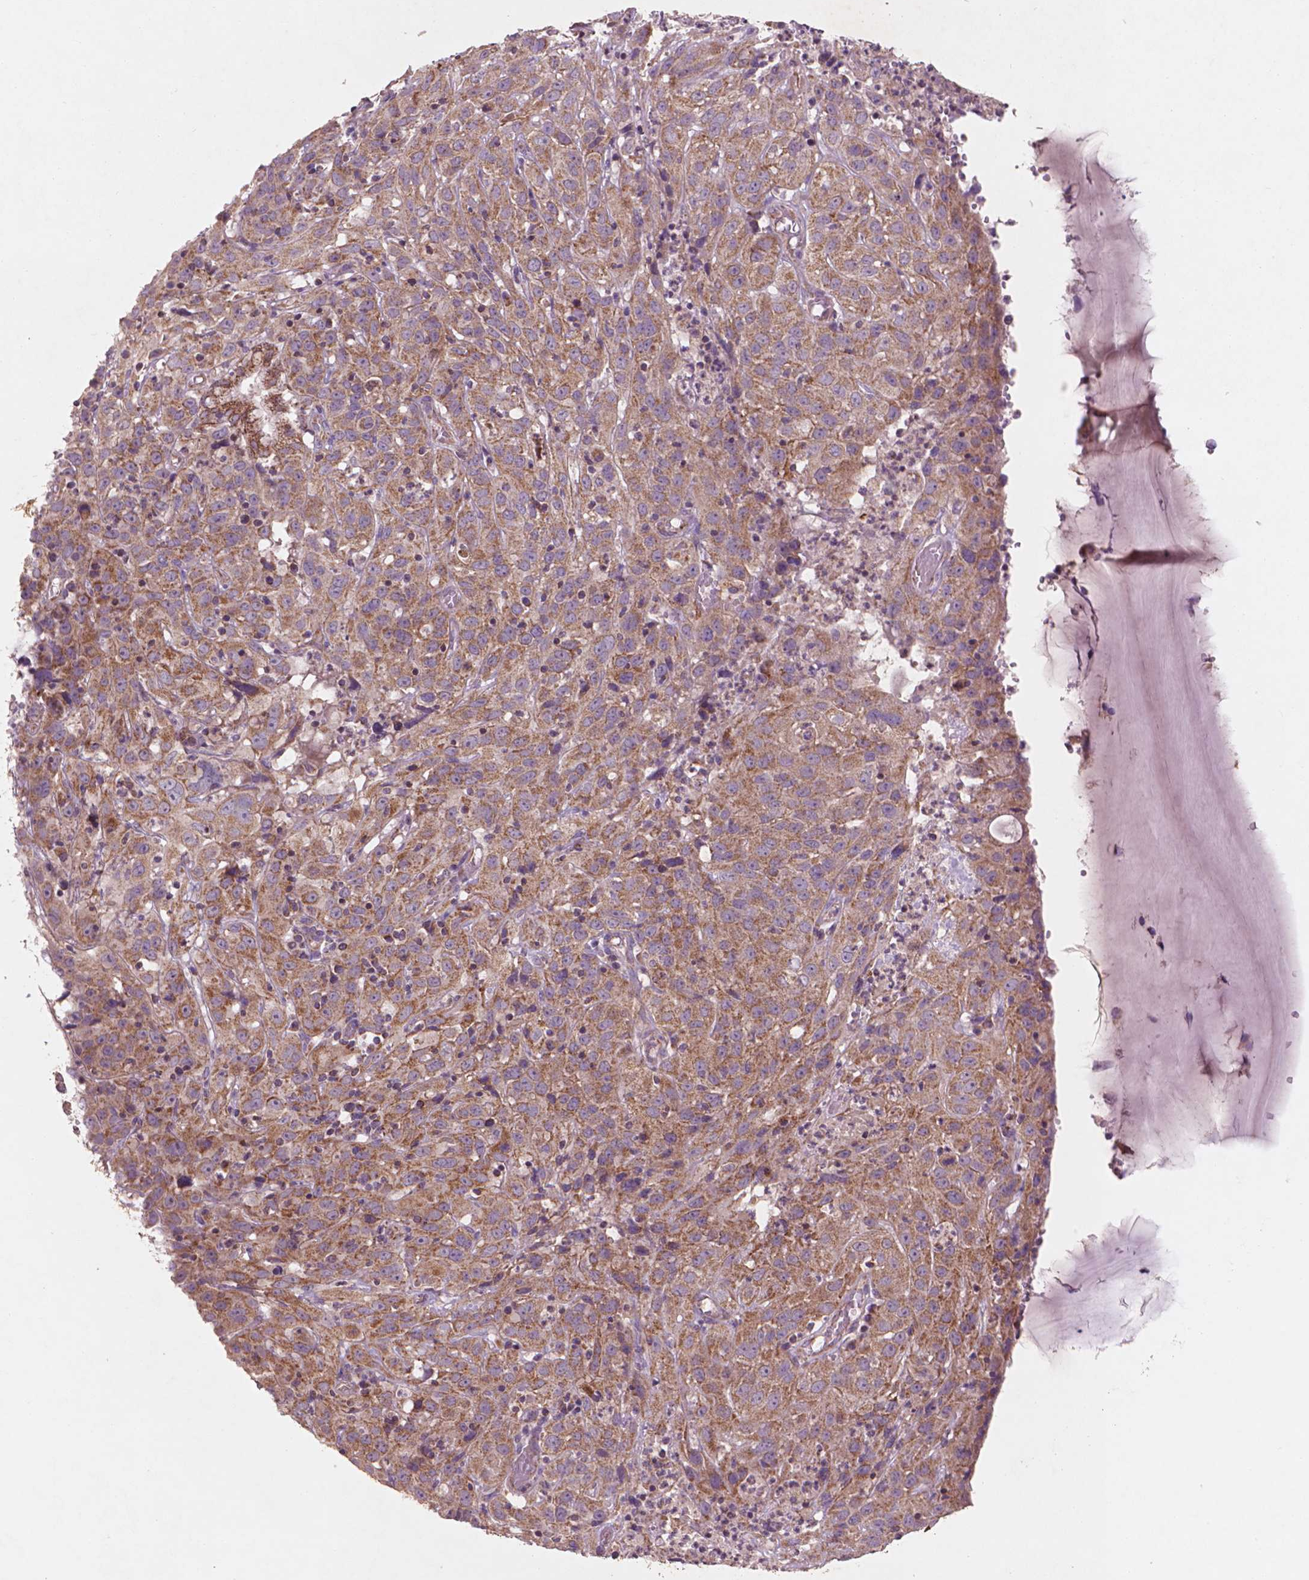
{"staining": {"intensity": "moderate", "quantity": "25%-75%", "location": "cytoplasmic/membranous"}, "tissue": "cervical cancer", "cell_type": "Tumor cells", "image_type": "cancer", "snomed": [{"axis": "morphology", "description": "Squamous cell carcinoma, NOS"}, {"axis": "topography", "description": "Cervix"}], "caption": "Immunohistochemical staining of human squamous cell carcinoma (cervical) reveals medium levels of moderate cytoplasmic/membranous protein expression in approximately 25%-75% of tumor cells.", "gene": "NLRX1", "patient": {"sex": "female", "age": 32}}